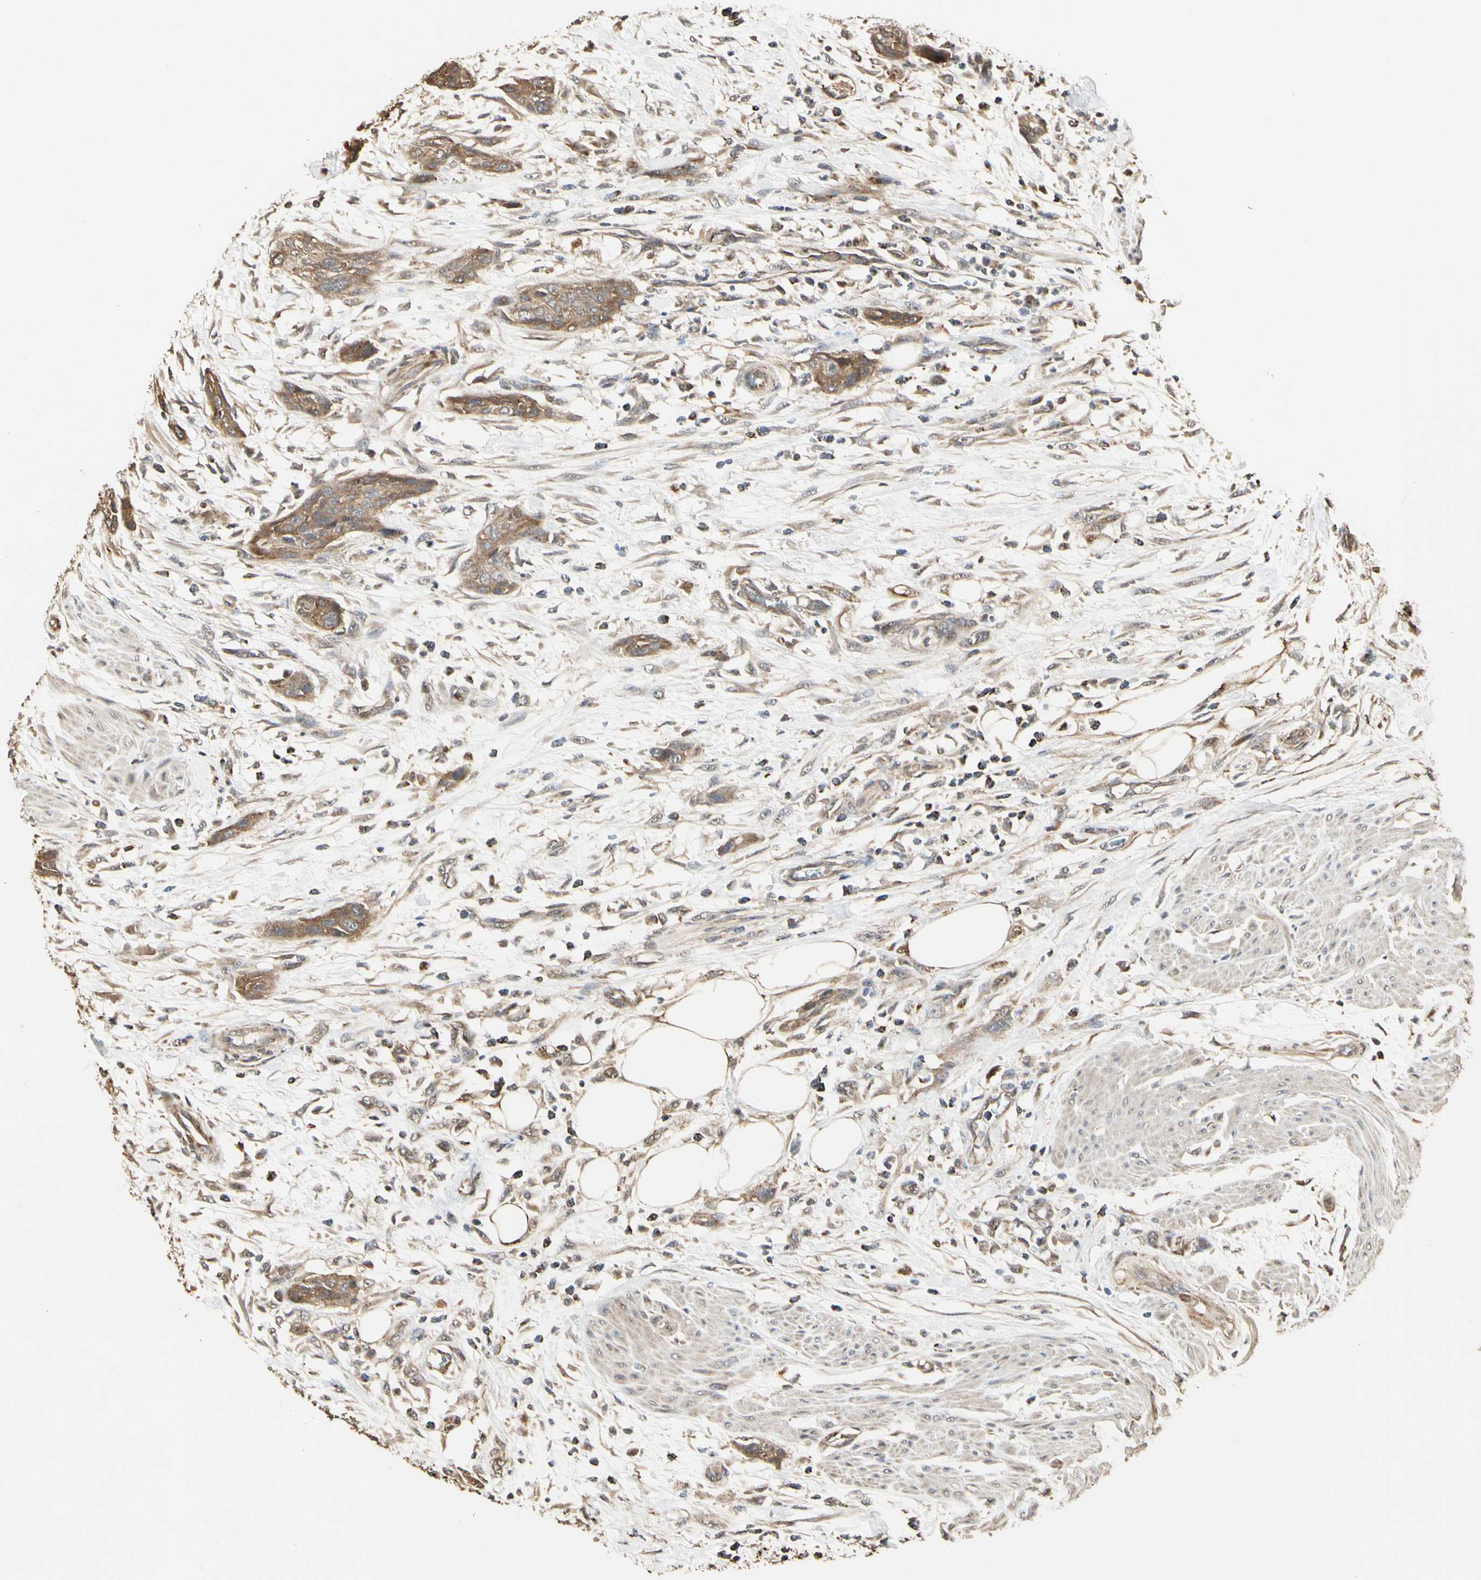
{"staining": {"intensity": "moderate", "quantity": ">75%", "location": "cytoplasmic/membranous"}, "tissue": "urothelial cancer", "cell_type": "Tumor cells", "image_type": "cancer", "snomed": [{"axis": "morphology", "description": "Urothelial carcinoma, High grade"}, {"axis": "topography", "description": "Urinary bladder"}], "caption": "Approximately >75% of tumor cells in human high-grade urothelial carcinoma display moderate cytoplasmic/membranous protein positivity as visualized by brown immunohistochemical staining.", "gene": "TAOK1", "patient": {"sex": "male", "age": 35}}